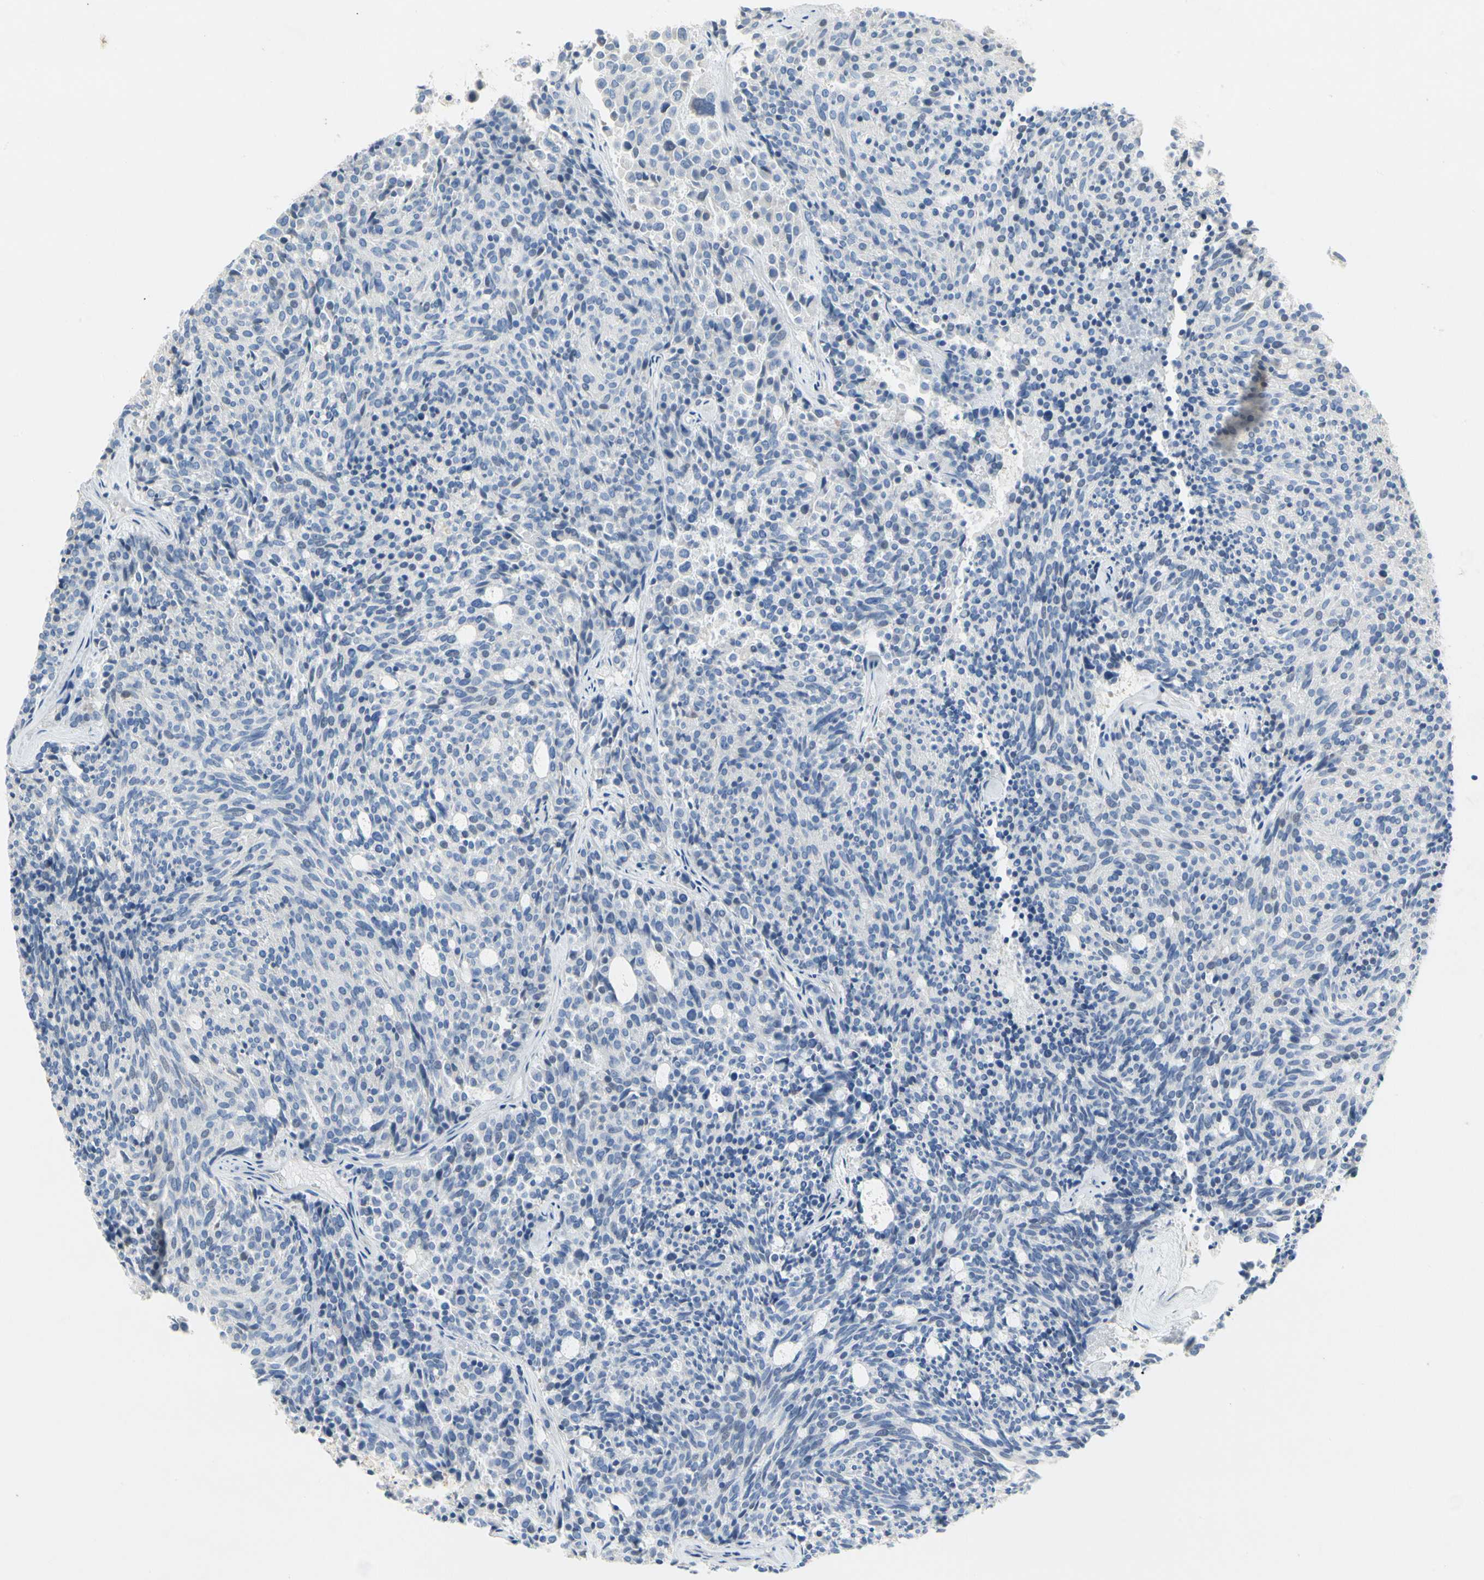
{"staining": {"intensity": "negative", "quantity": "none", "location": "none"}, "tissue": "carcinoid", "cell_type": "Tumor cells", "image_type": "cancer", "snomed": [{"axis": "morphology", "description": "Carcinoid, malignant, NOS"}, {"axis": "topography", "description": "Pancreas"}], "caption": "Malignant carcinoid stained for a protein using immunohistochemistry displays no staining tumor cells.", "gene": "CCM2L", "patient": {"sex": "female", "age": 54}}